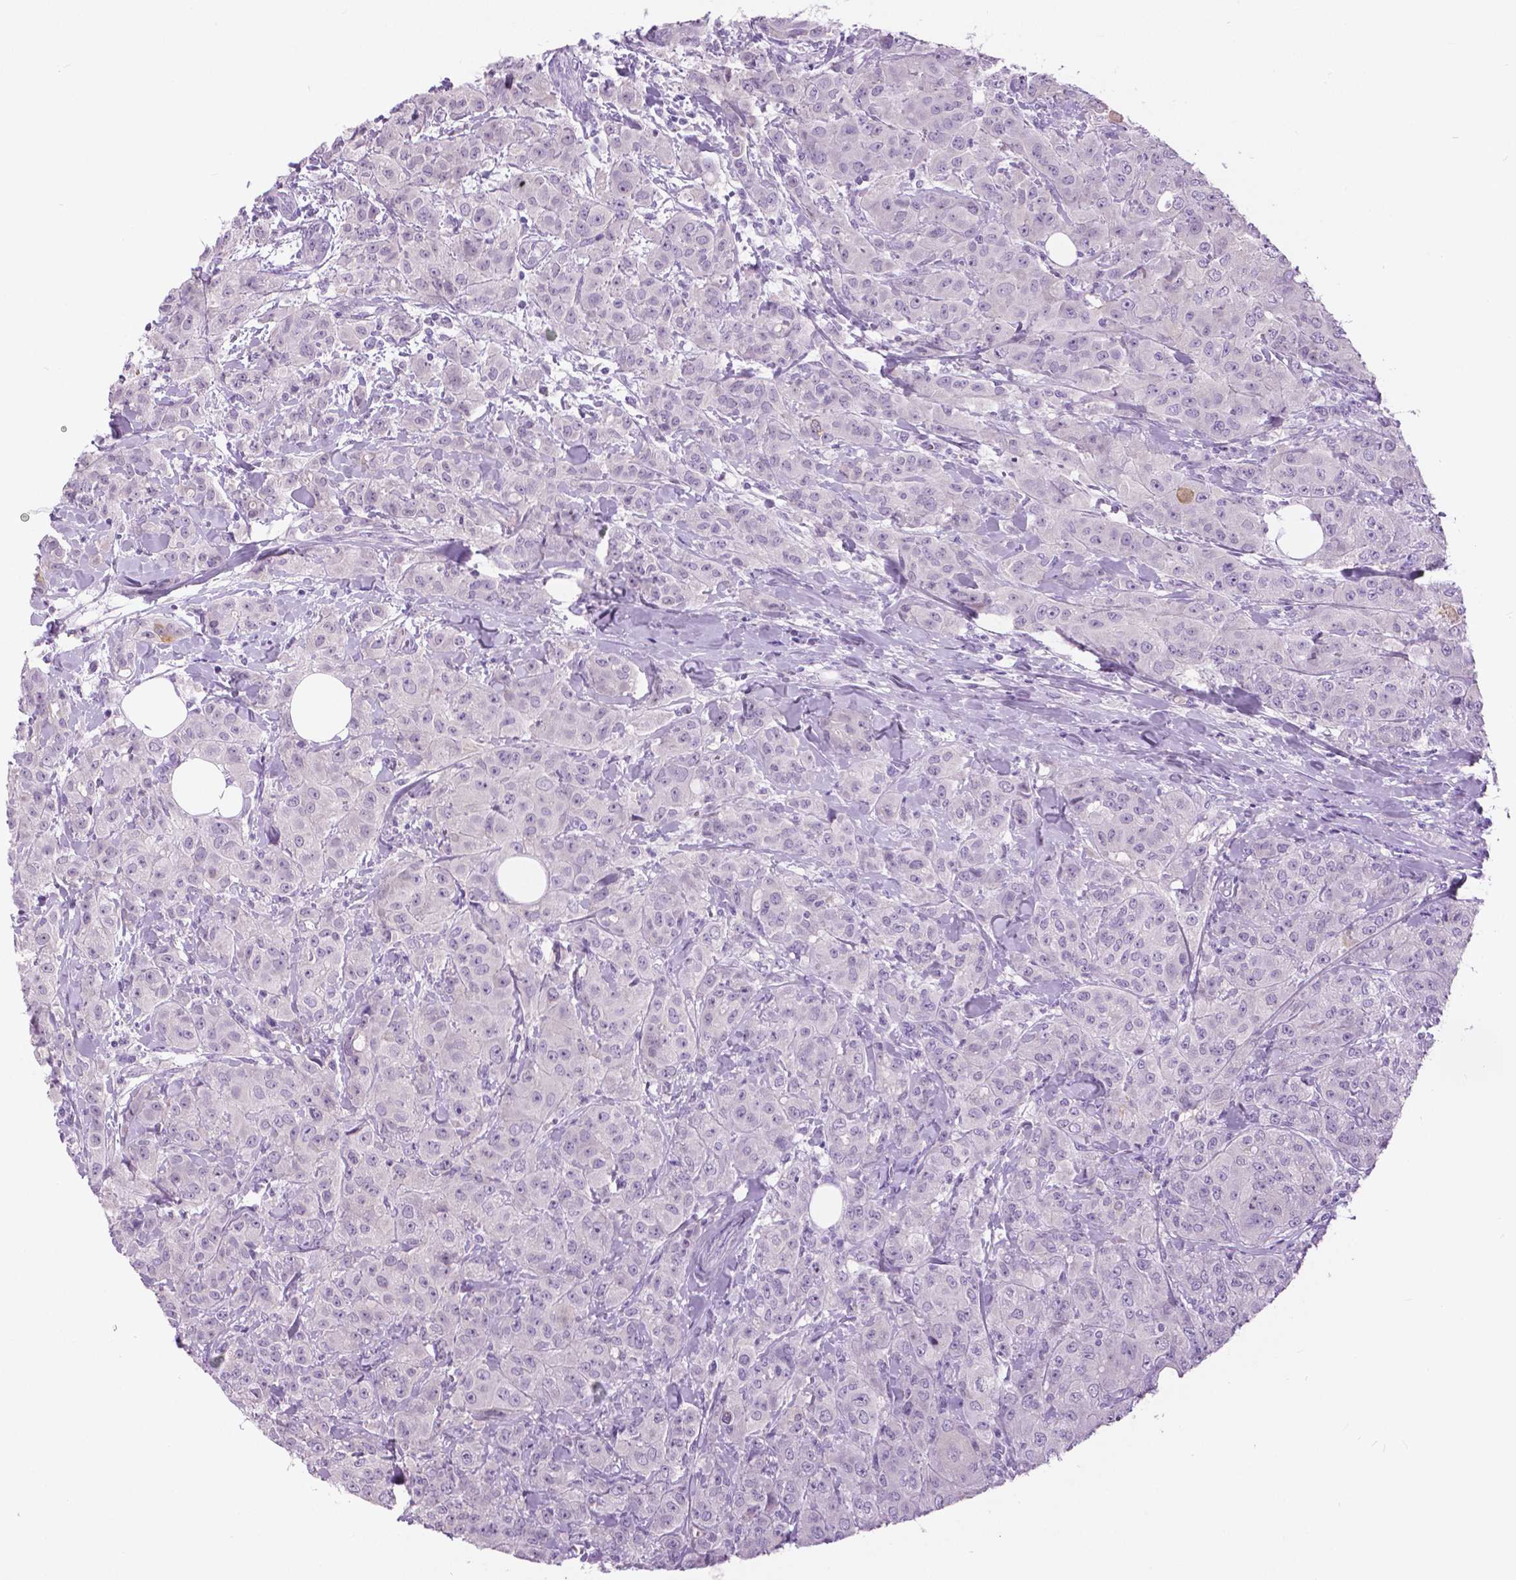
{"staining": {"intensity": "negative", "quantity": "none", "location": "none"}, "tissue": "breast cancer", "cell_type": "Tumor cells", "image_type": "cancer", "snomed": [{"axis": "morphology", "description": "Normal tissue, NOS"}, {"axis": "morphology", "description": "Duct carcinoma"}, {"axis": "topography", "description": "Breast"}], "caption": "Immunohistochemical staining of human breast infiltrating ductal carcinoma displays no significant staining in tumor cells.", "gene": "TP53TG5", "patient": {"sex": "female", "age": 43}}